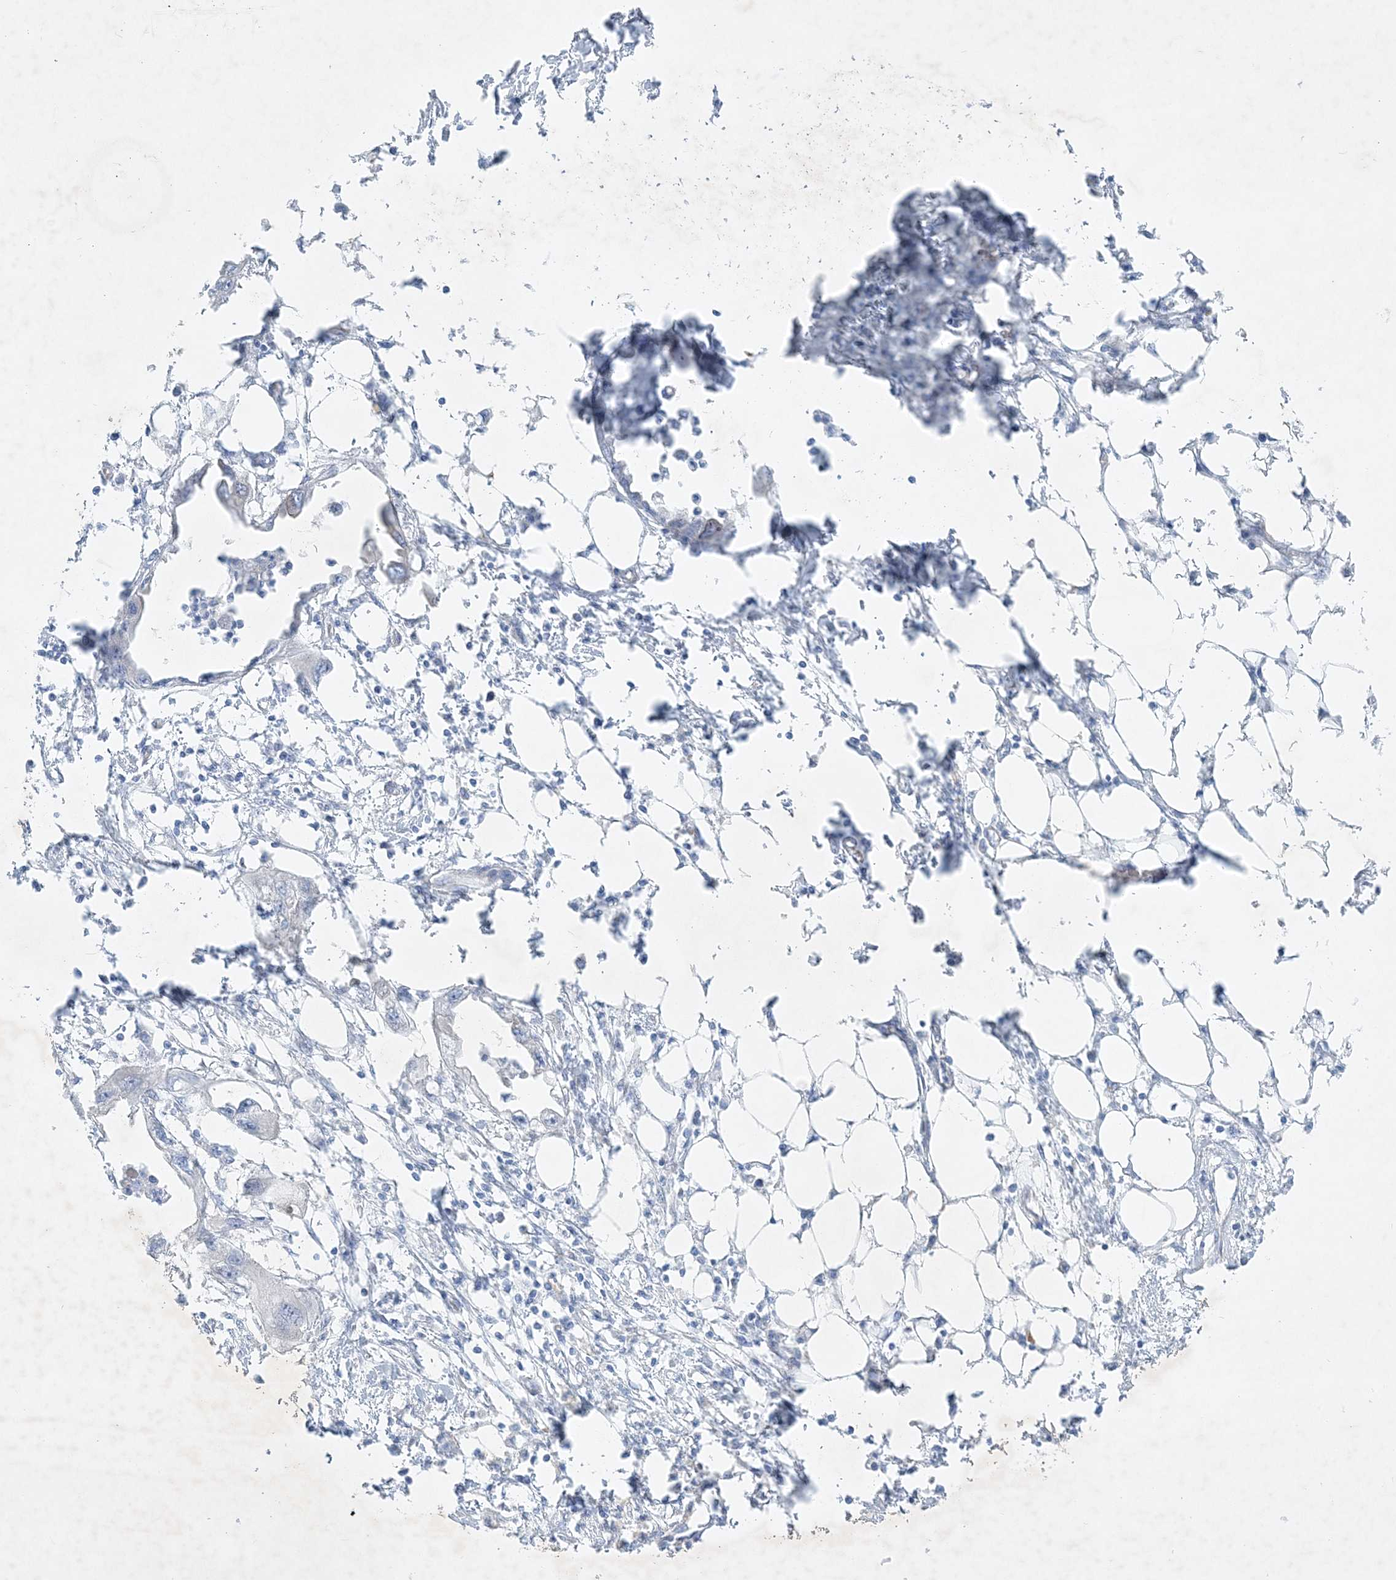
{"staining": {"intensity": "negative", "quantity": "none", "location": "none"}, "tissue": "endometrial cancer", "cell_type": "Tumor cells", "image_type": "cancer", "snomed": [{"axis": "morphology", "description": "Adenocarcinoma, NOS"}, {"axis": "morphology", "description": "Adenocarcinoma, metastatic, NOS"}, {"axis": "topography", "description": "Adipose tissue"}, {"axis": "topography", "description": "Endometrium"}], "caption": "A high-resolution micrograph shows IHC staining of endometrial adenocarcinoma, which demonstrates no significant positivity in tumor cells.", "gene": "FARSB", "patient": {"sex": "female", "age": 67}}